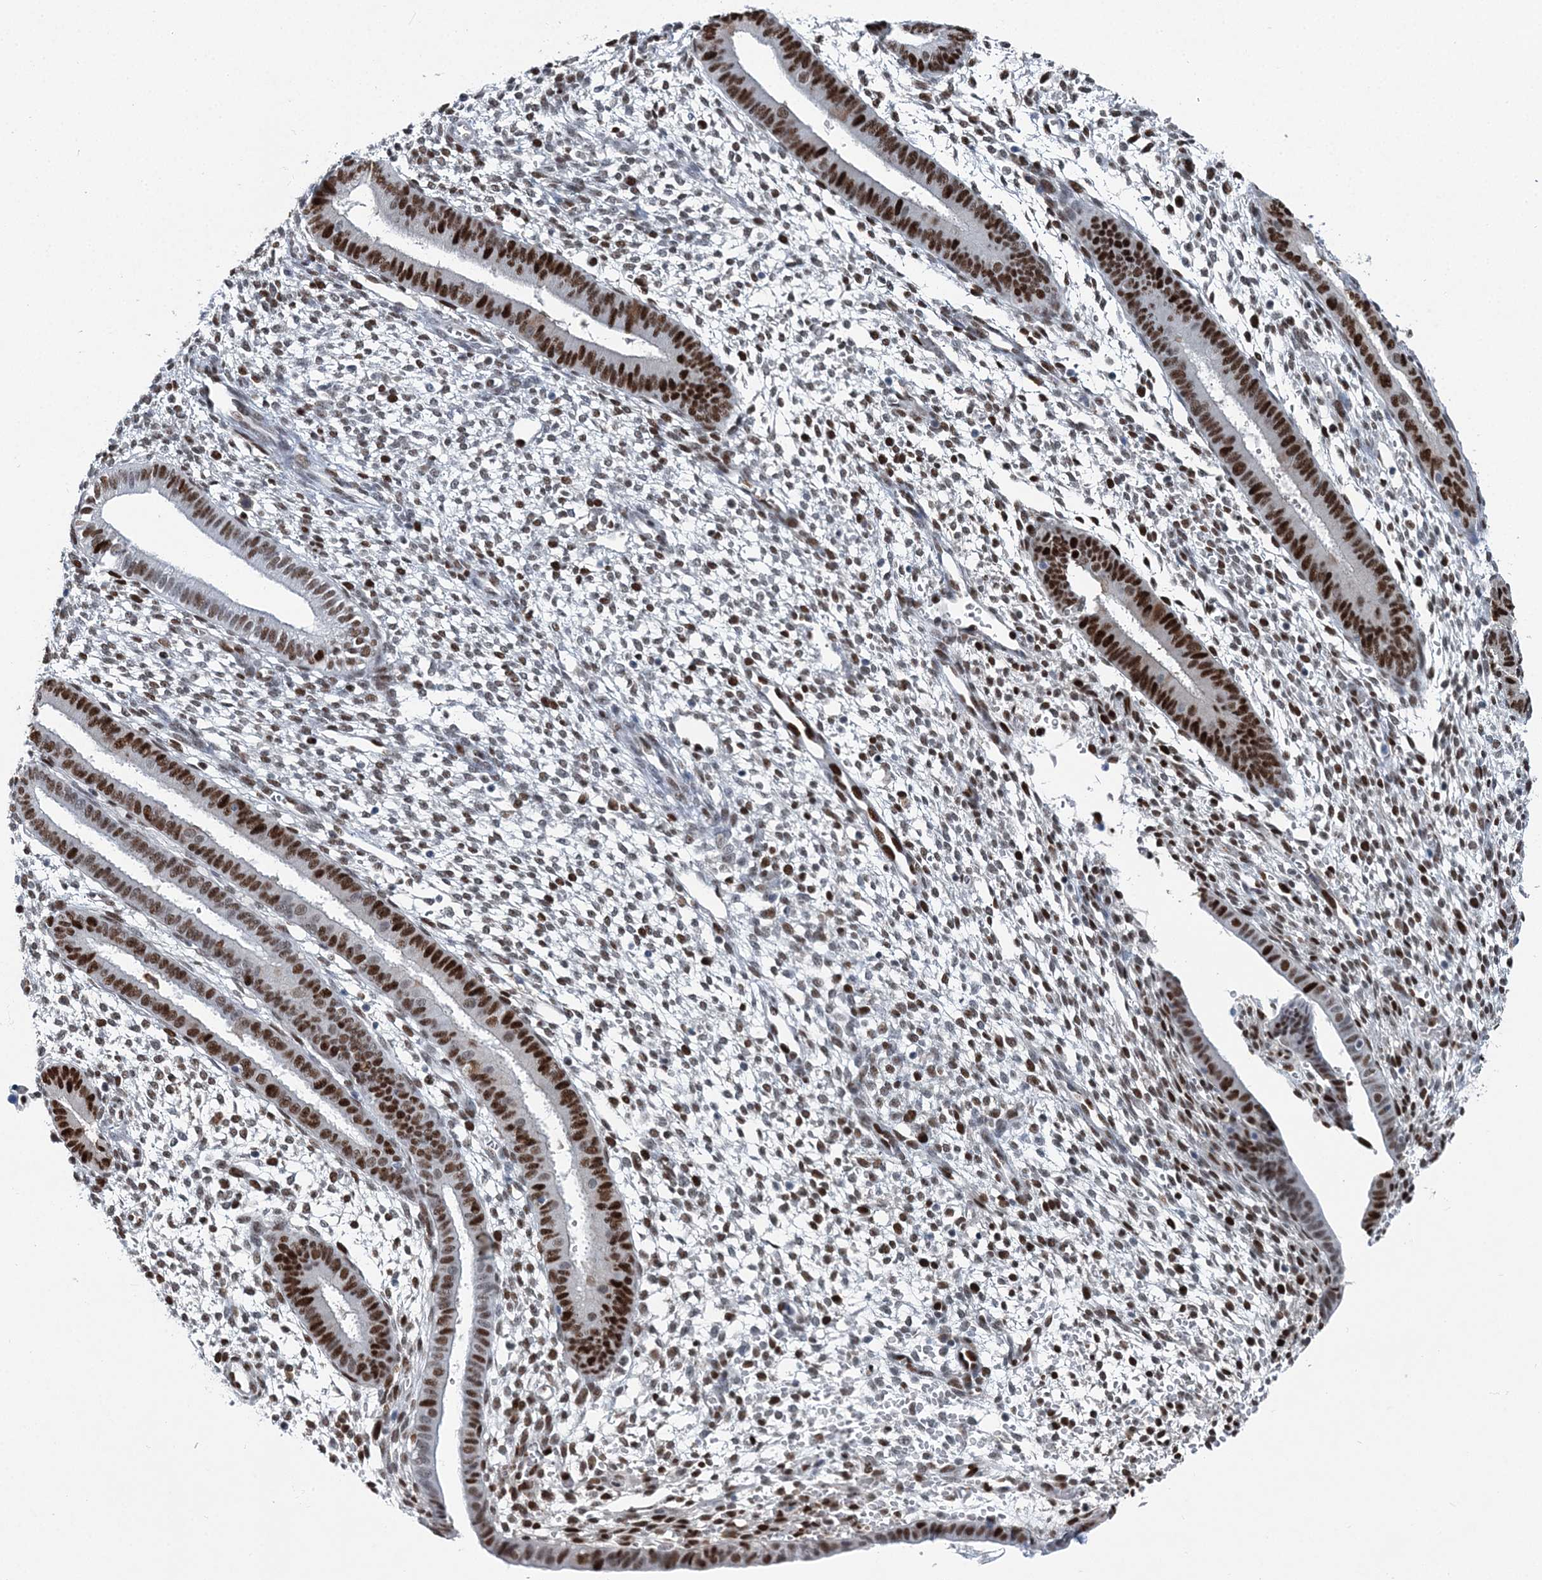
{"staining": {"intensity": "moderate", "quantity": "<25%", "location": "nuclear"}, "tissue": "endometrium", "cell_type": "Cells in endometrial stroma", "image_type": "normal", "snomed": [{"axis": "morphology", "description": "Normal tissue, NOS"}, {"axis": "topography", "description": "Endometrium"}], "caption": "The micrograph reveals a brown stain indicating the presence of a protein in the nuclear of cells in endometrial stroma in endometrium. (Stains: DAB (3,3'-diaminobenzidine) in brown, nuclei in blue, Microscopy: brightfield microscopy at high magnification).", "gene": "HAT1", "patient": {"sex": "female", "age": 46}}